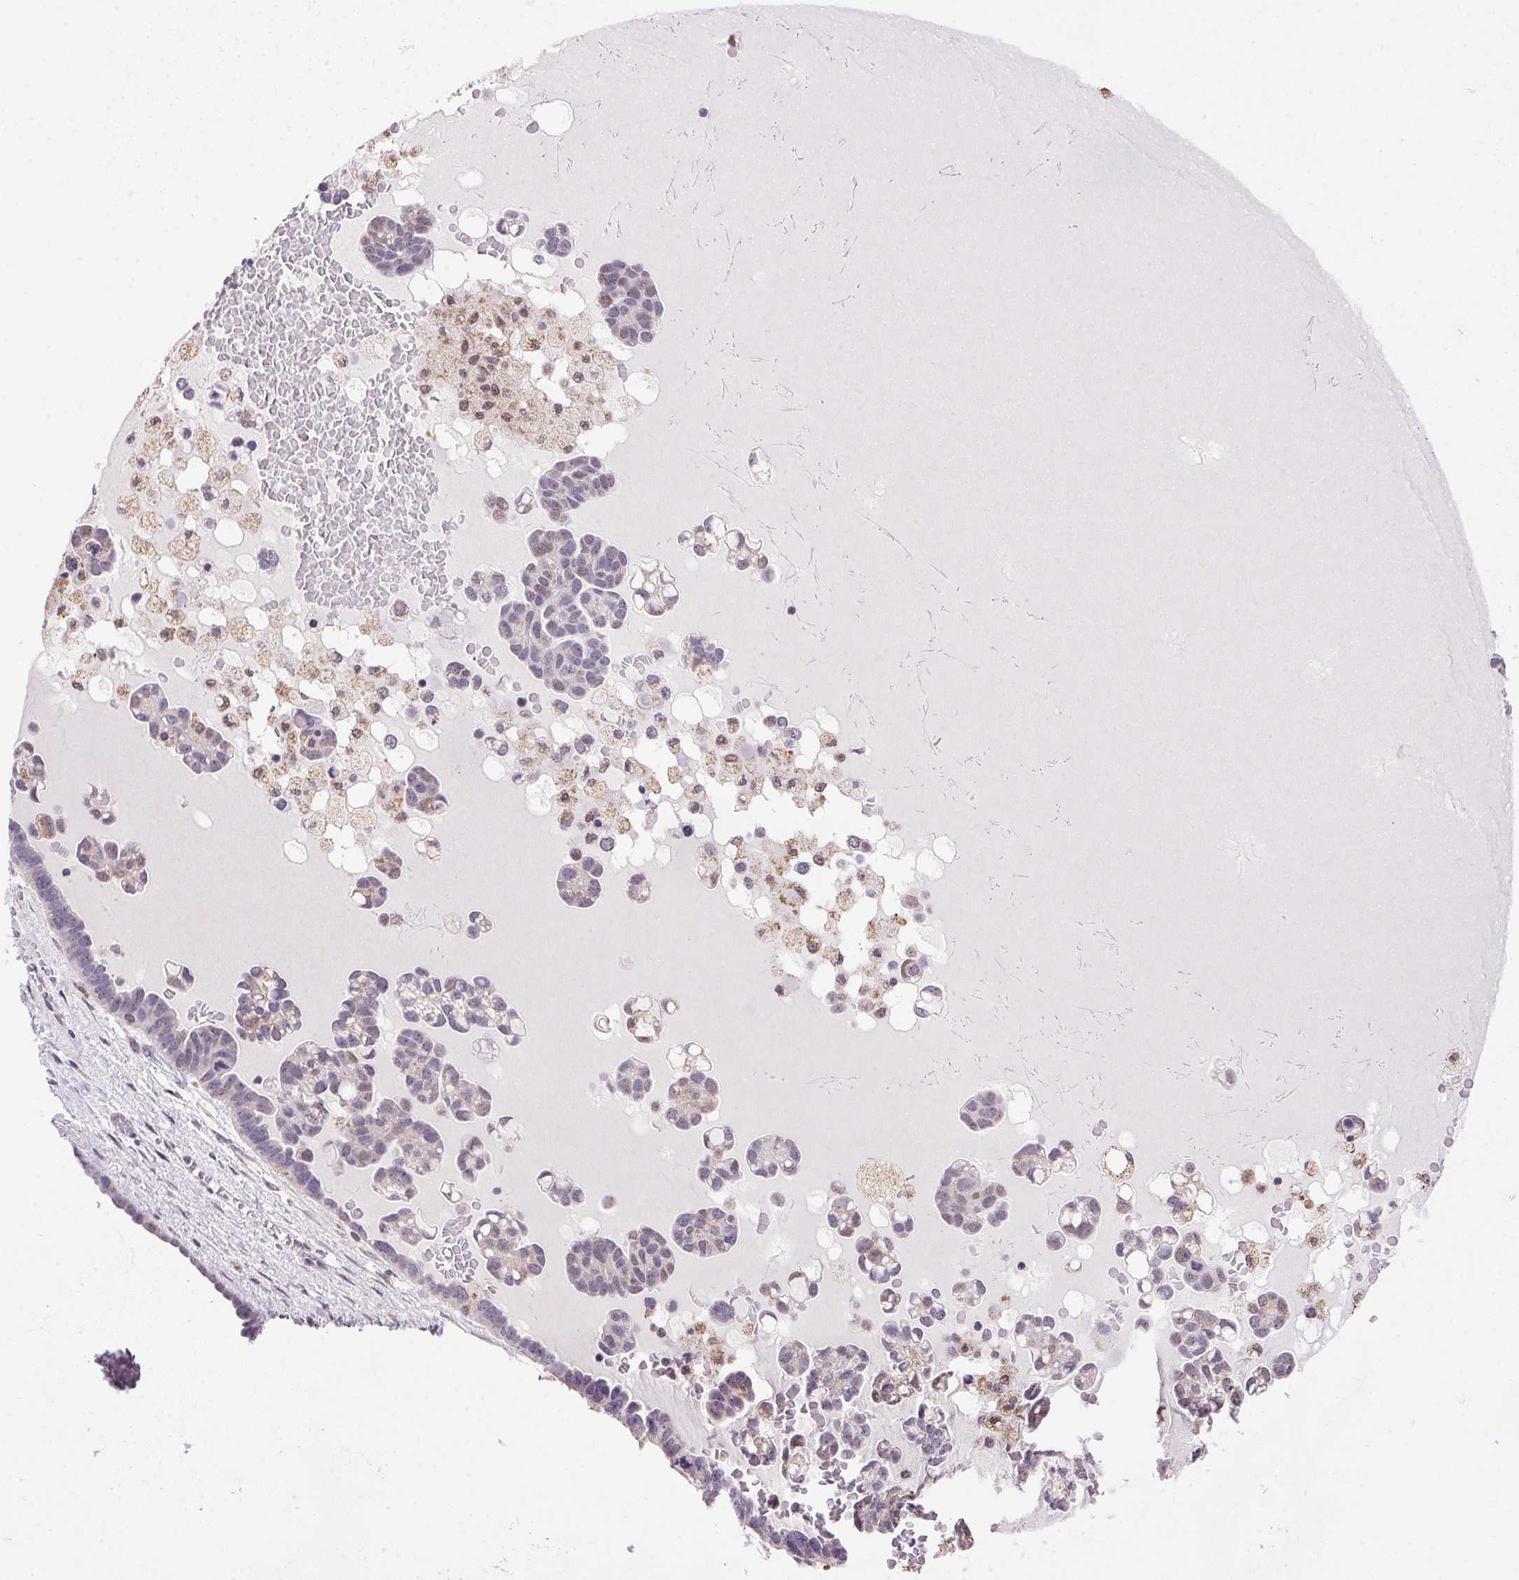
{"staining": {"intensity": "negative", "quantity": "none", "location": "none"}, "tissue": "ovarian cancer", "cell_type": "Tumor cells", "image_type": "cancer", "snomed": [{"axis": "morphology", "description": "Cystadenocarcinoma, serous, NOS"}, {"axis": "topography", "description": "Ovary"}], "caption": "A histopathology image of human ovarian serous cystadenocarcinoma is negative for staining in tumor cells.", "gene": "AKR1E2", "patient": {"sex": "female", "age": 54}}